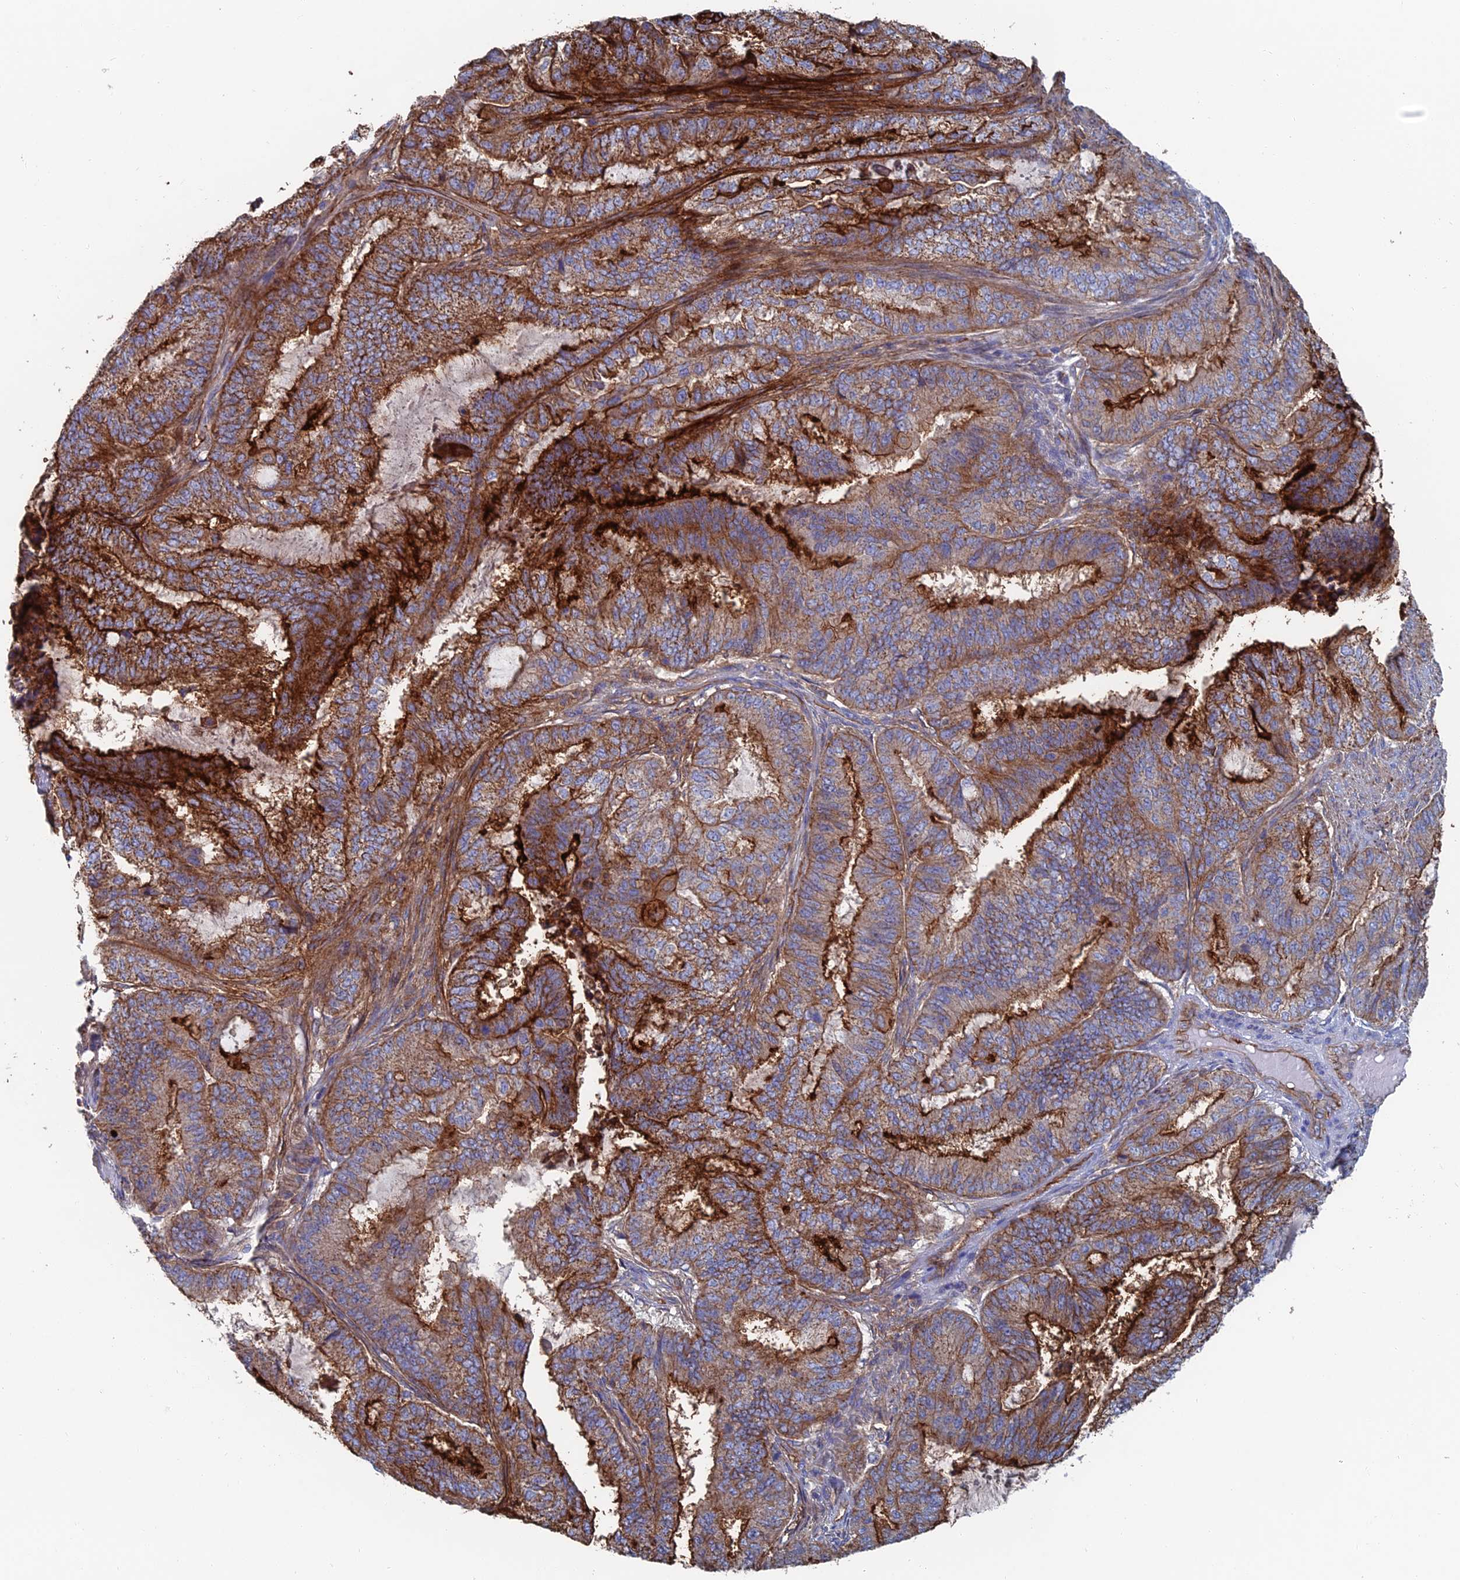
{"staining": {"intensity": "strong", "quantity": "25%-75%", "location": "cytoplasmic/membranous"}, "tissue": "endometrial cancer", "cell_type": "Tumor cells", "image_type": "cancer", "snomed": [{"axis": "morphology", "description": "Adenocarcinoma, NOS"}, {"axis": "topography", "description": "Endometrium"}], "caption": "Immunohistochemistry (IHC) image of neoplastic tissue: human adenocarcinoma (endometrial) stained using IHC exhibits high levels of strong protein expression localized specifically in the cytoplasmic/membranous of tumor cells, appearing as a cytoplasmic/membranous brown color.", "gene": "SNX11", "patient": {"sex": "female", "age": 51}}